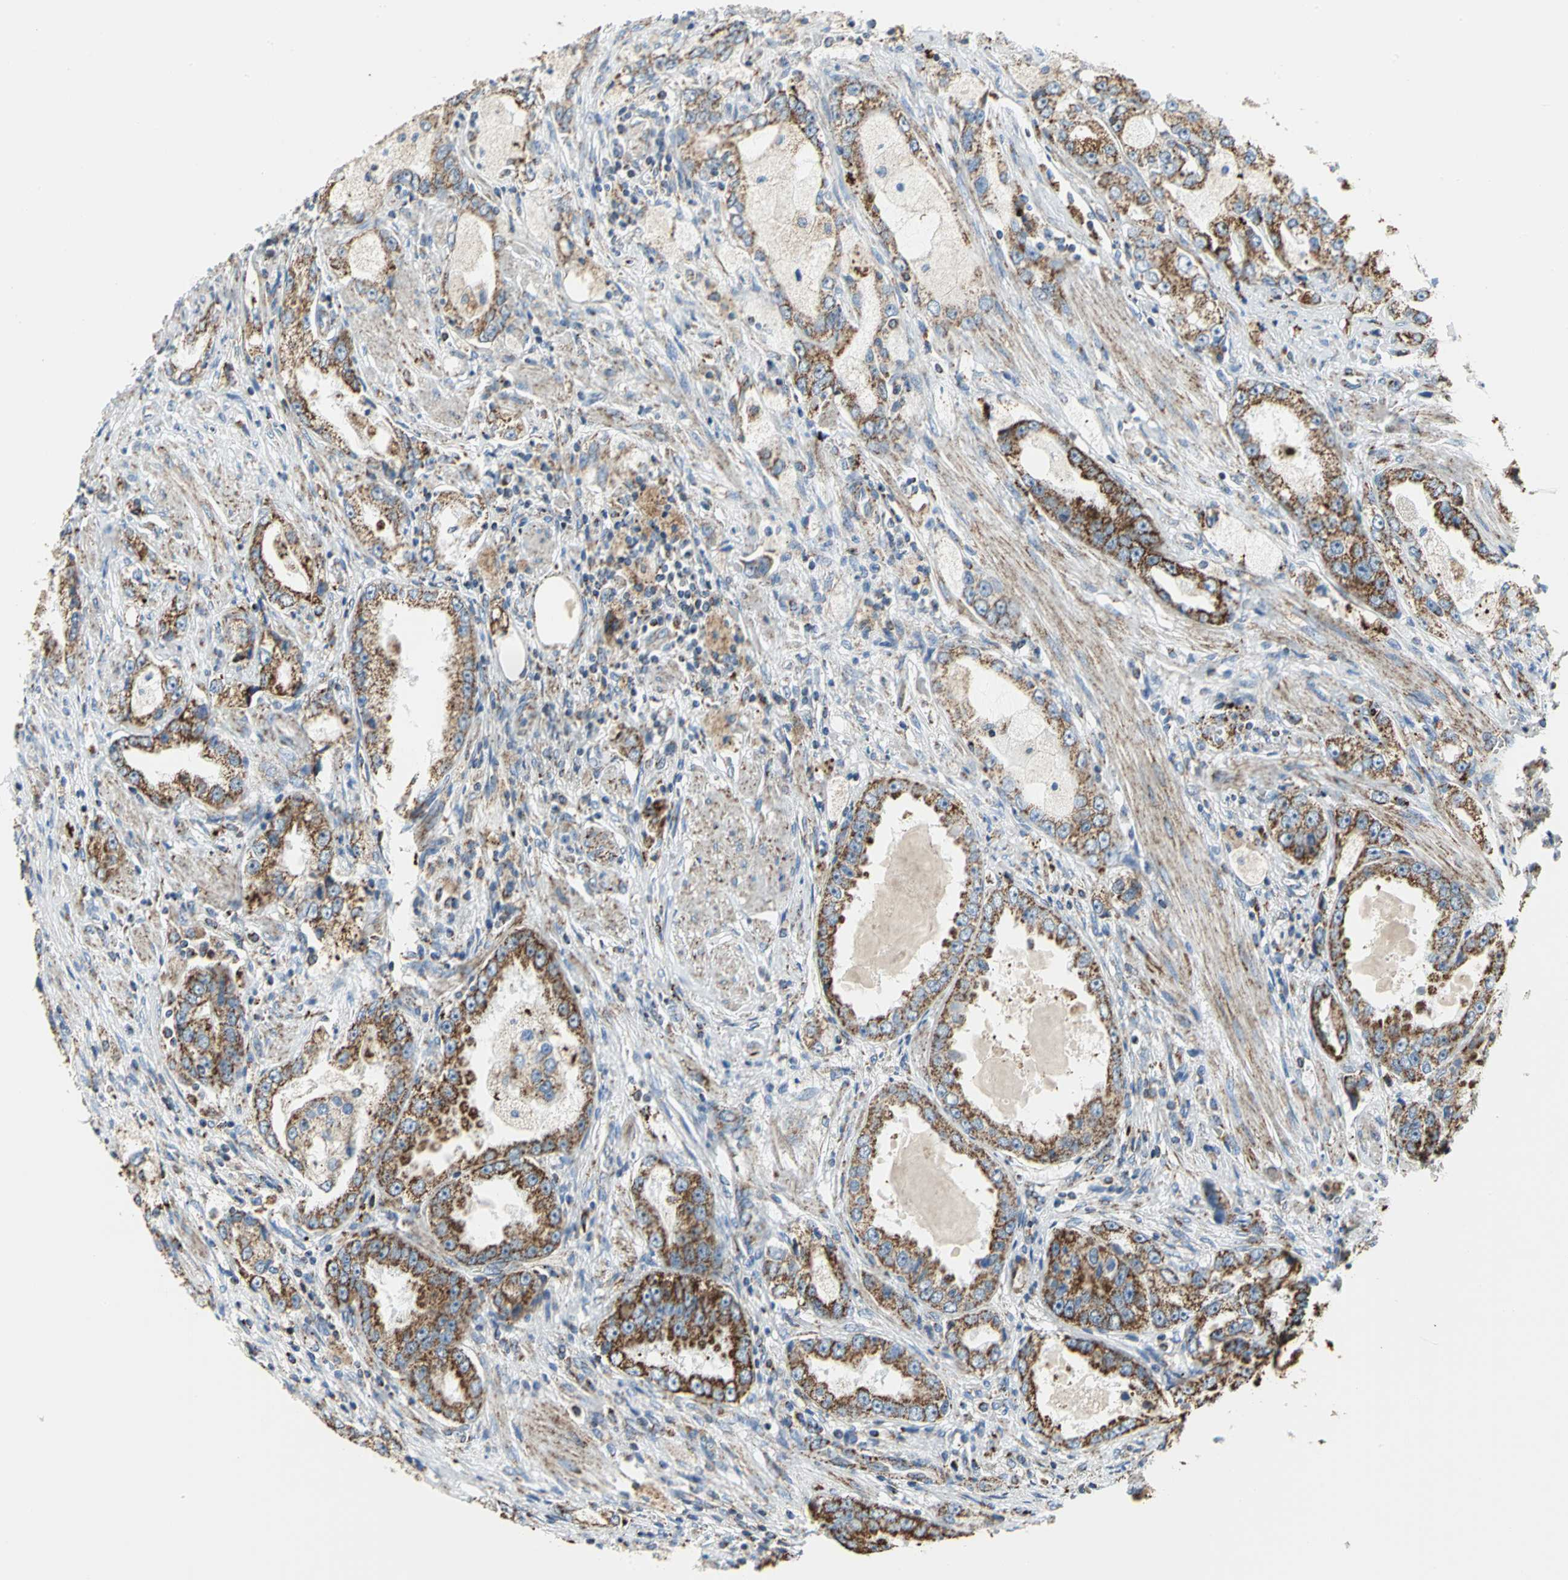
{"staining": {"intensity": "moderate", "quantity": ">75%", "location": "cytoplasmic/membranous"}, "tissue": "prostate cancer", "cell_type": "Tumor cells", "image_type": "cancer", "snomed": [{"axis": "morphology", "description": "Adenocarcinoma, High grade"}, {"axis": "topography", "description": "Prostate"}], "caption": "A brown stain shows moderate cytoplasmic/membranous staining of a protein in human prostate high-grade adenocarcinoma tumor cells.", "gene": "NTRK1", "patient": {"sex": "male", "age": 63}}